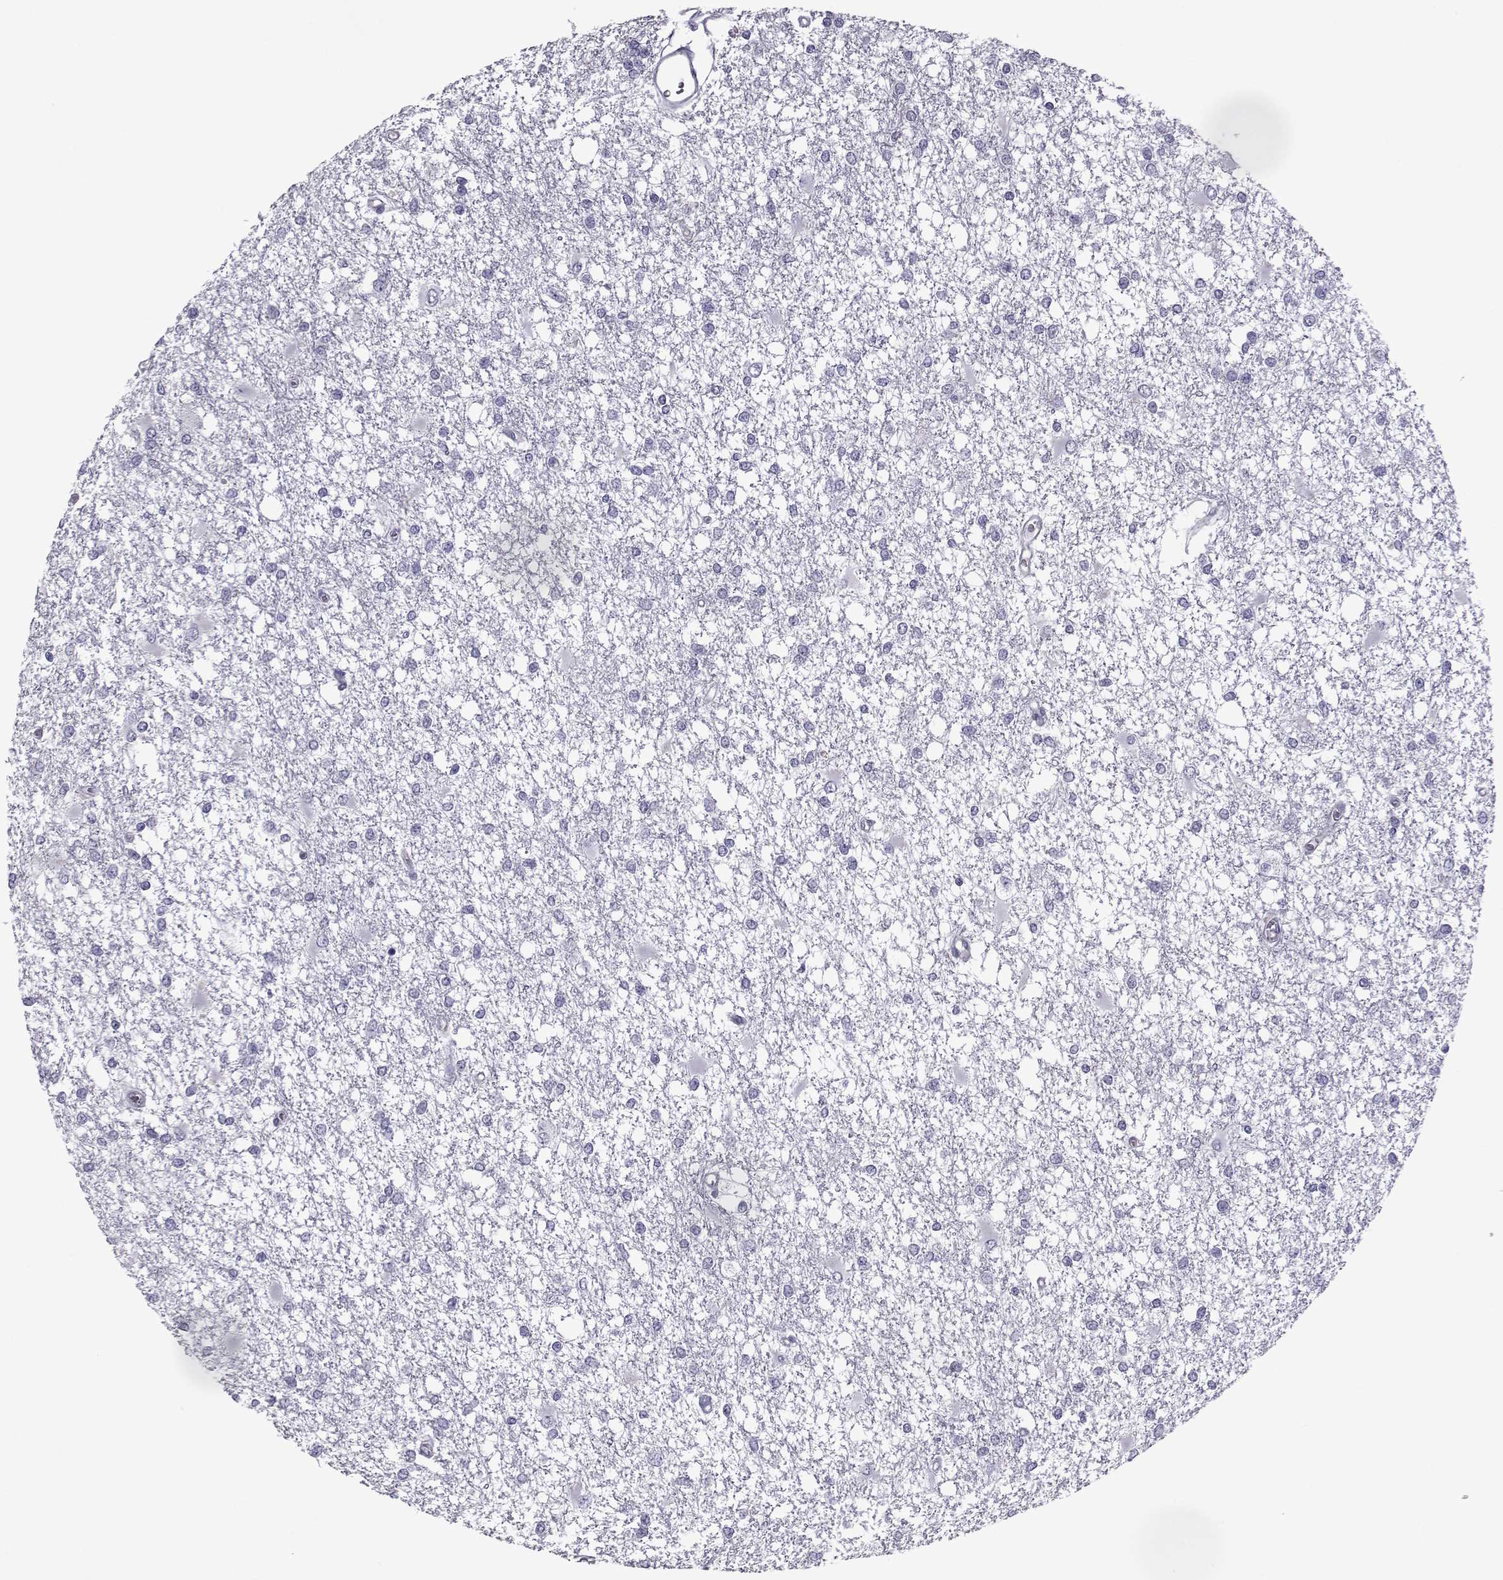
{"staining": {"intensity": "negative", "quantity": "none", "location": "none"}, "tissue": "glioma", "cell_type": "Tumor cells", "image_type": "cancer", "snomed": [{"axis": "morphology", "description": "Glioma, malignant, High grade"}, {"axis": "topography", "description": "Cerebral cortex"}], "caption": "Tumor cells are negative for brown protein staining in high-grade glioma (malignant).", "gene": "COL22A1", "patient": {"sex": "male", "age": 79}}